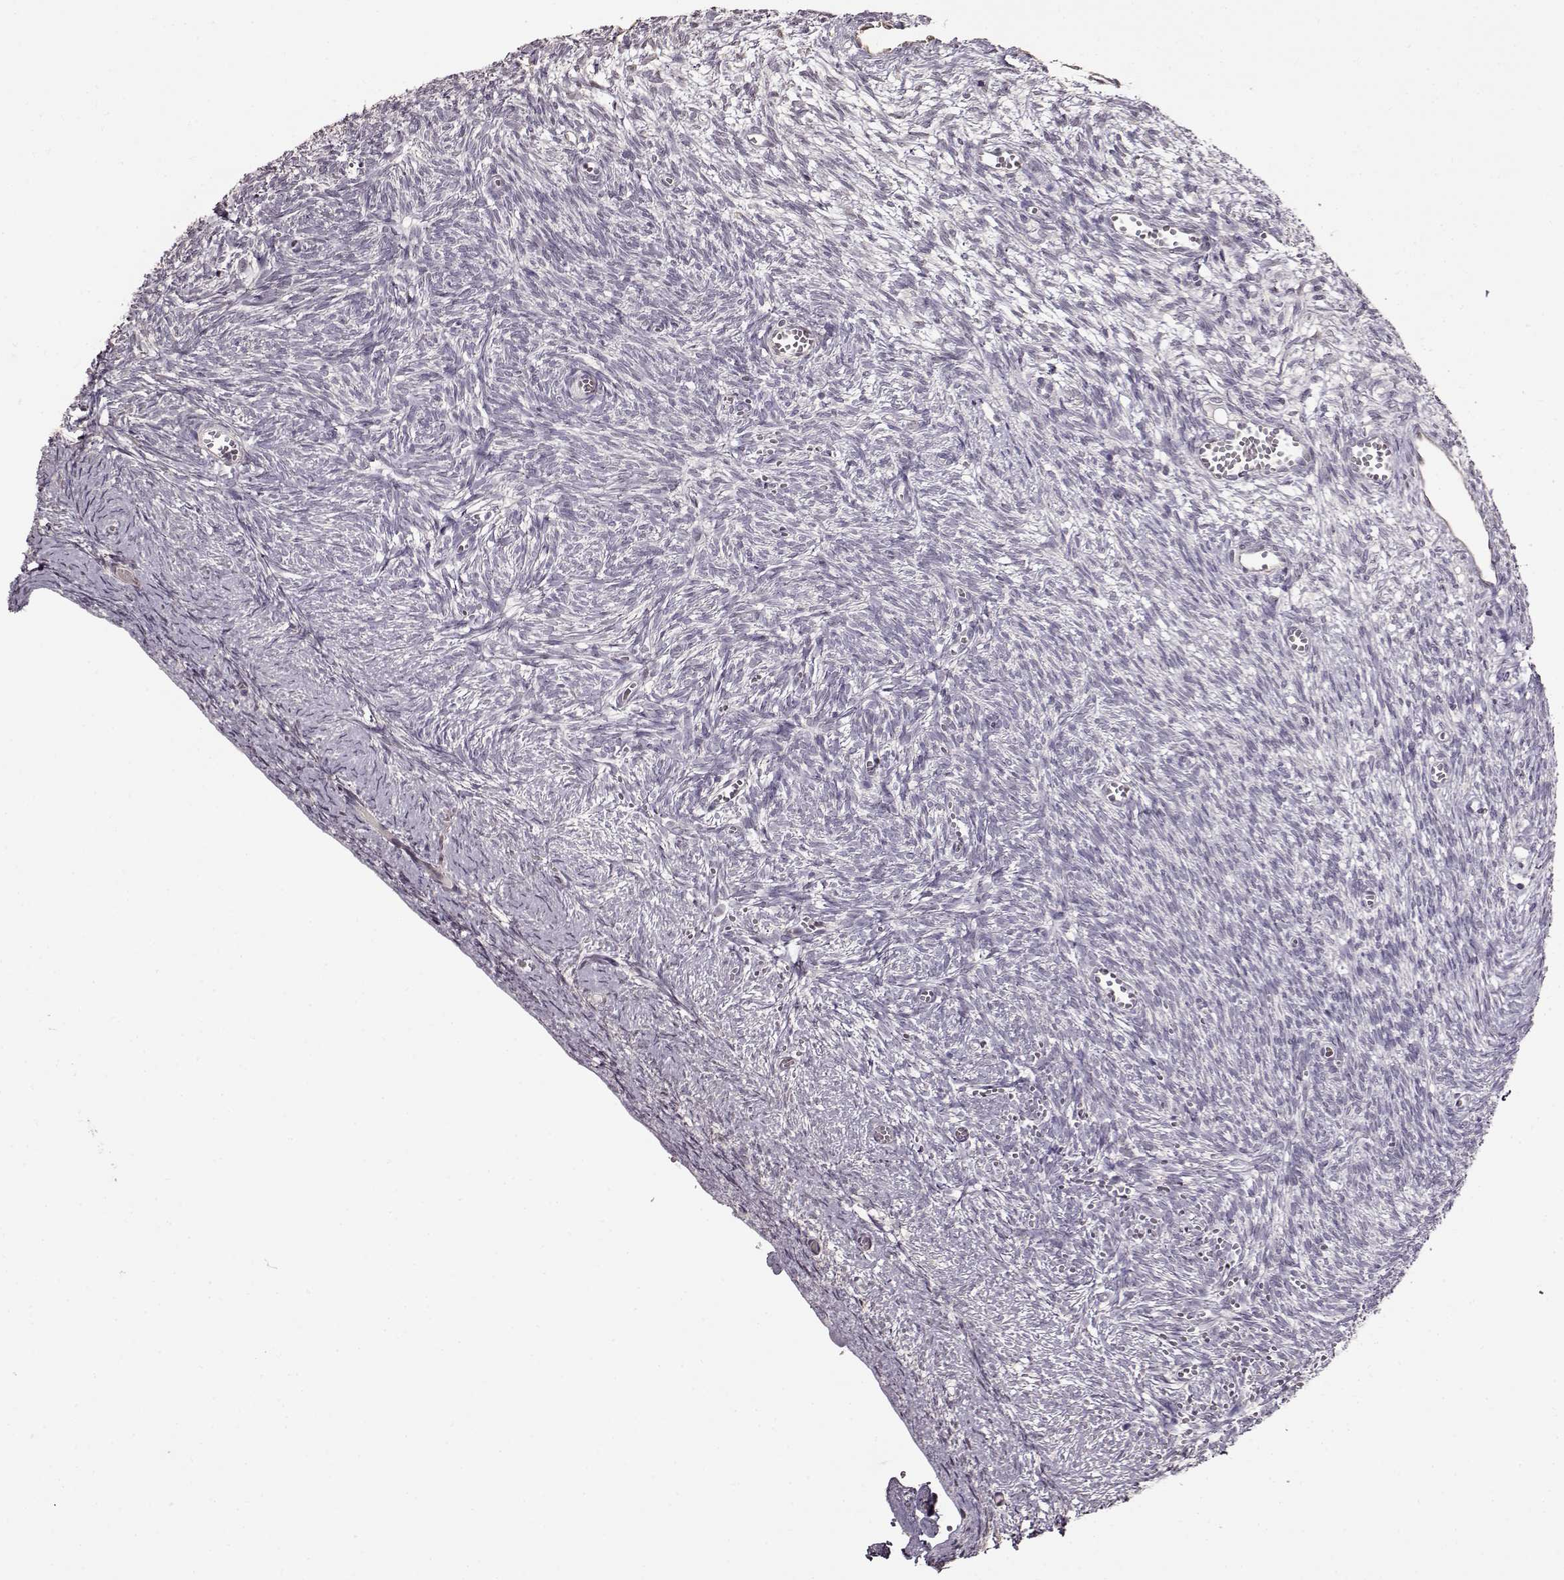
{"staining": {"intensity": "negative", "quantity": "none", "location": "none"}, "tissue": "ovary", "cell_type": "Follicle cells", "image_type": "normal", "snomed": [{"axis": "morphology", "description": "Normal tissue, NOS"}, {"axis": "topography", "description": "Ovary"}], "caption": "The micrograph exhibits no staining of follicle cells in unremarkable ovary.", "gene": "FSHB", "patient": {"sex": "female", "age": 43}}